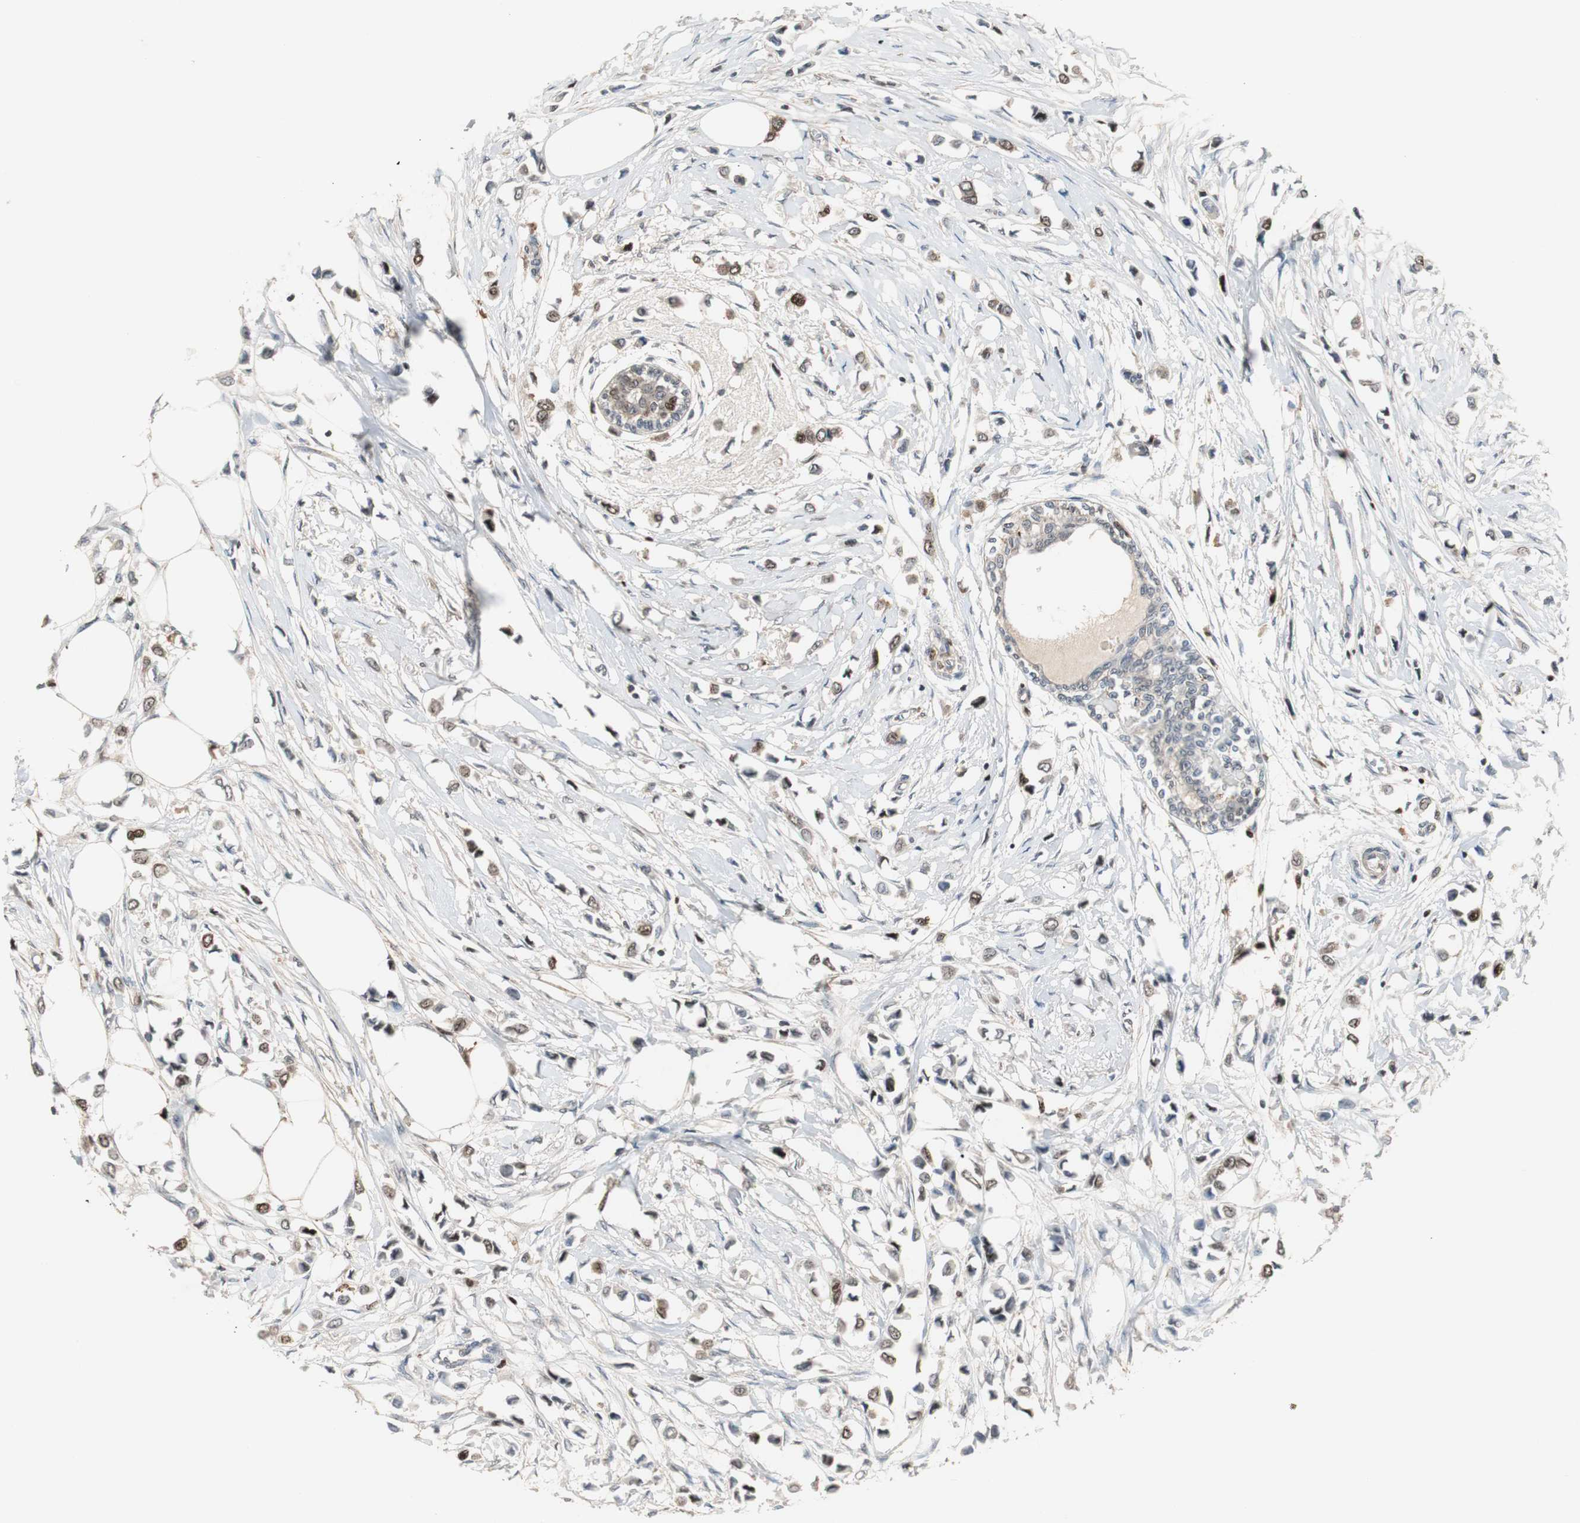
{"staining": {"intensity": "moderate", "quantity": "<25%", "location": "nuclear"}, "tissue": "breast cancer", "cell_type": "Tumor cells", "image_type": "cancer", "snomed": [{"axis": "morphology", "description": "Lobular carcinoma"}, {"axis": "topography", "description": "Breast"}], "caption": "A high-resolution micrograph shows immunohistochemistry staining of lobular carcinoma (breast), which reveals moderate nuclear expression in about <25% of tumor cells.", "gene": "FEN1", "patient": {"sex": "female", "age": 51}}